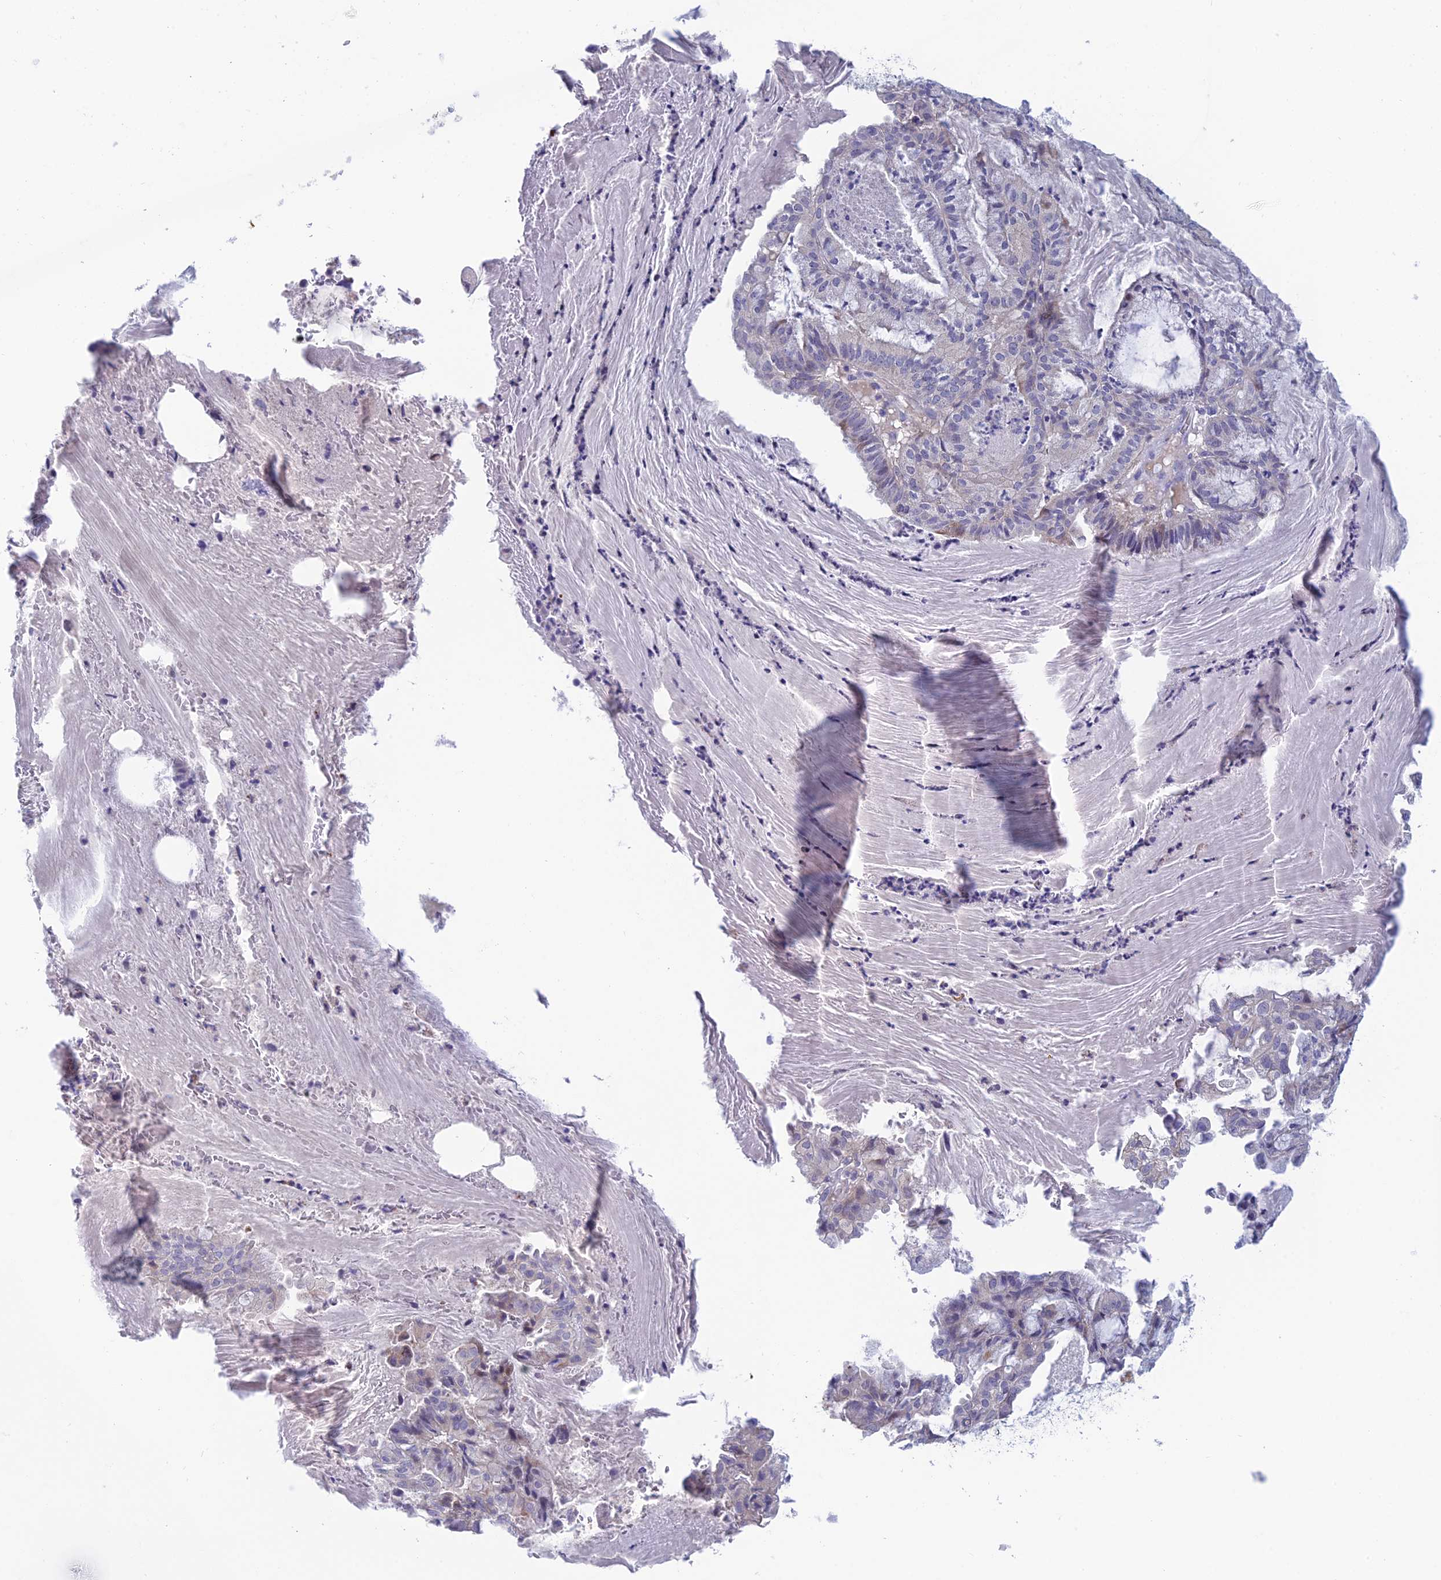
{"staining": {"intensity": "negative", "quantity": "none", "location": "none"}, "tissue": "endometrial cancer", "cell_type": "Tumor cells", "image_type": "cancer", "snomed": [{"axis": "morphology", "description": "Adenocarcinoma, NOS"}, {"axis": "topography", "description": "Endometrium"}], "caption": "Tumor cells show no significant protein expression in endometrial cancer.", "gene": "XPO7", "patient": {"sex": "female", "age": 86}}